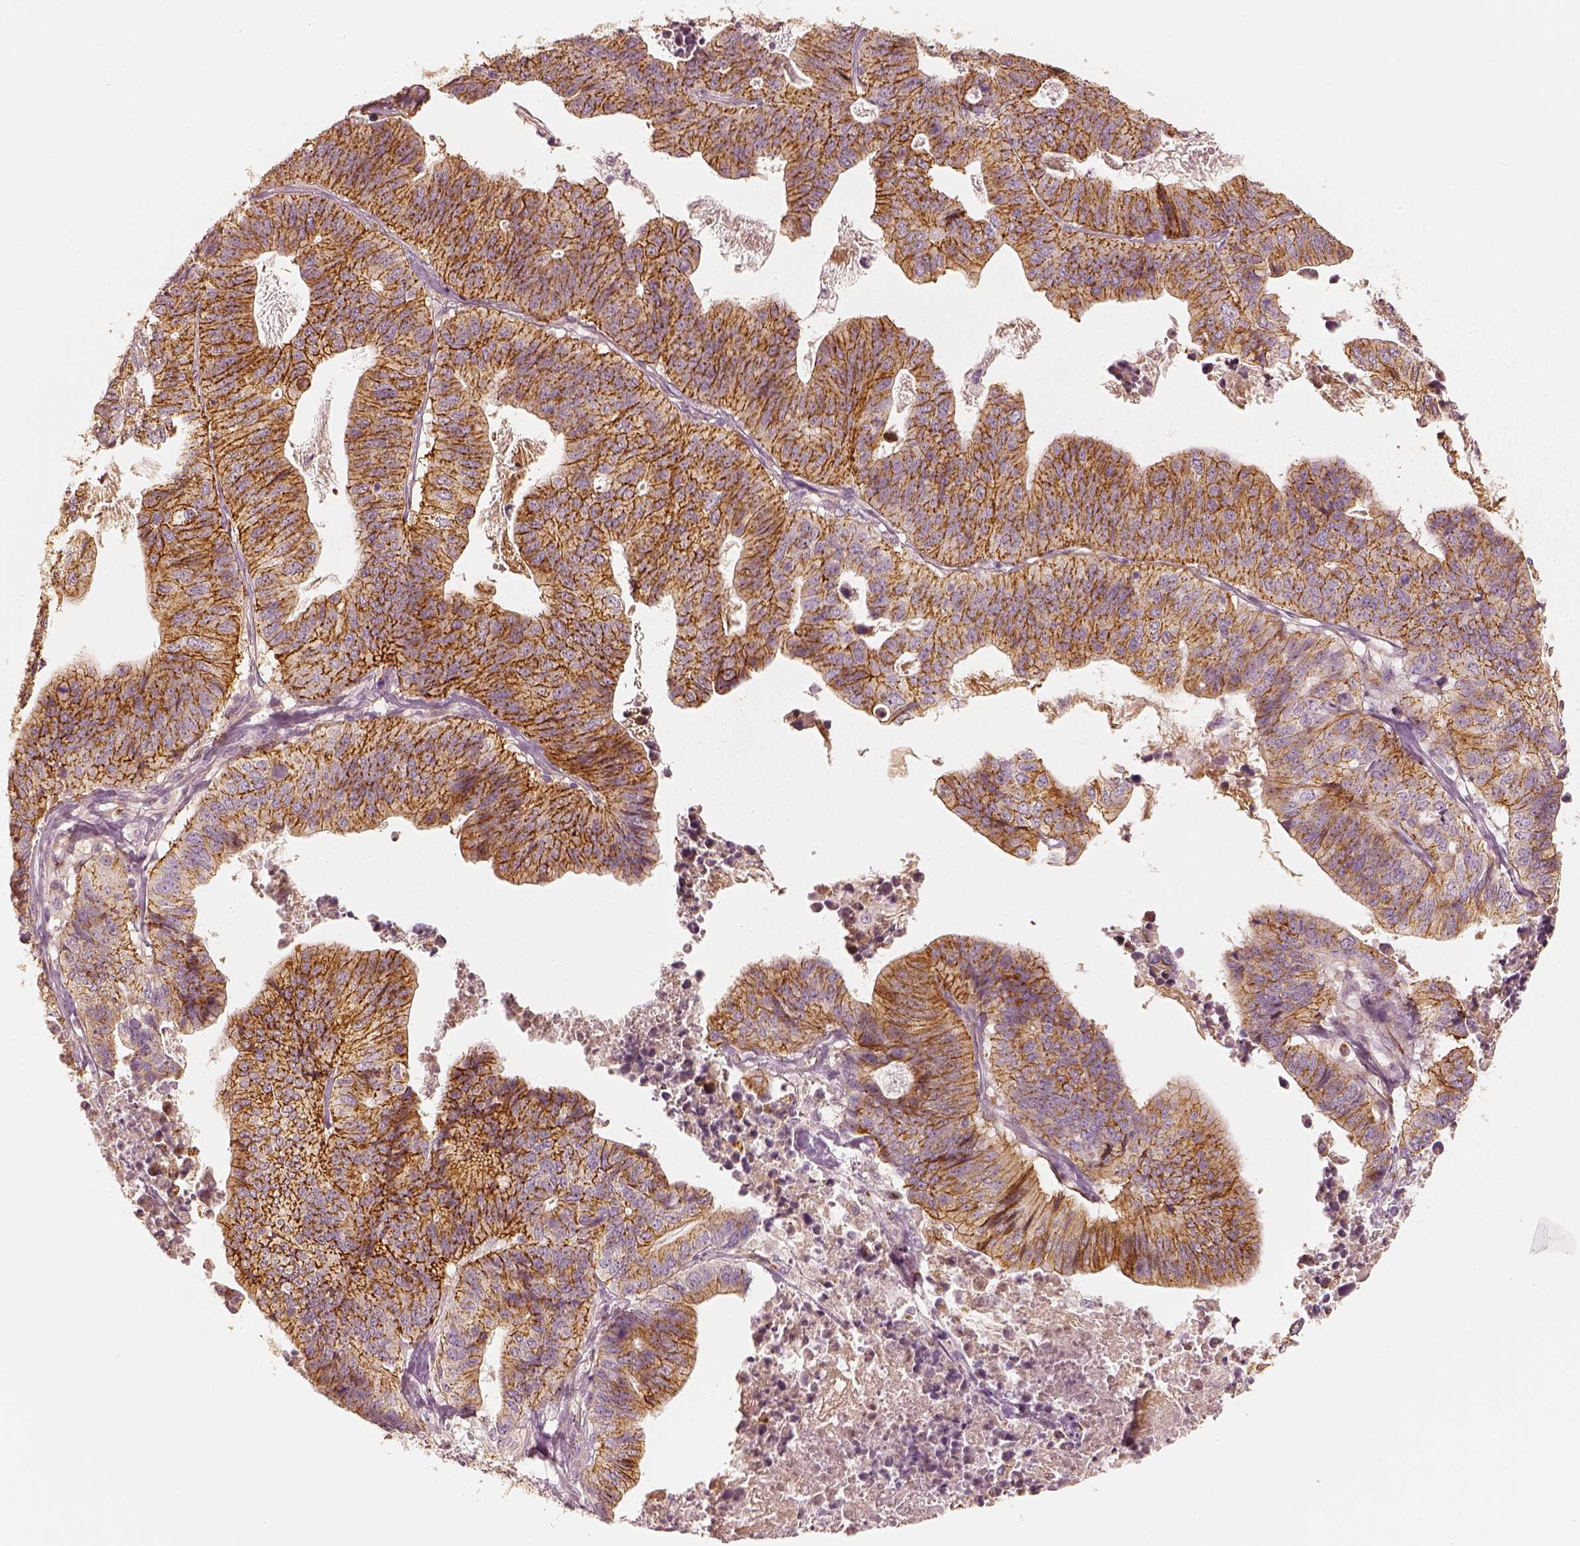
{"staining": {"intensity": "moderate", "quantity": ">75%", "location": "cytoplasmic/membranous"}, "tissue": "stomach cancer", "cell_type": "Tumor cells", "image_type": "cancer", "snomed": [{"axis": "morphology", "description": "Adenocarcinoma, NOS"}, {"axis": "topography", "description": "Stomach, upper"}], "caption": "Immunohistochemistry (IHC) staining of stomach cancer, which exhibits medium levels of moderate cytoplasmic/membranous expression in approximately >75% of tumor cells indicating moderate cytoplasmic/membranous protein staining. The staining was performed using DAB (3,3'-diaminobenzidine) (brown) for protein detection and nuclei were counterstained in hematoxylin (blue).", "gene": "GORASP2", "patient": {"sex": "female", "age": 67}}